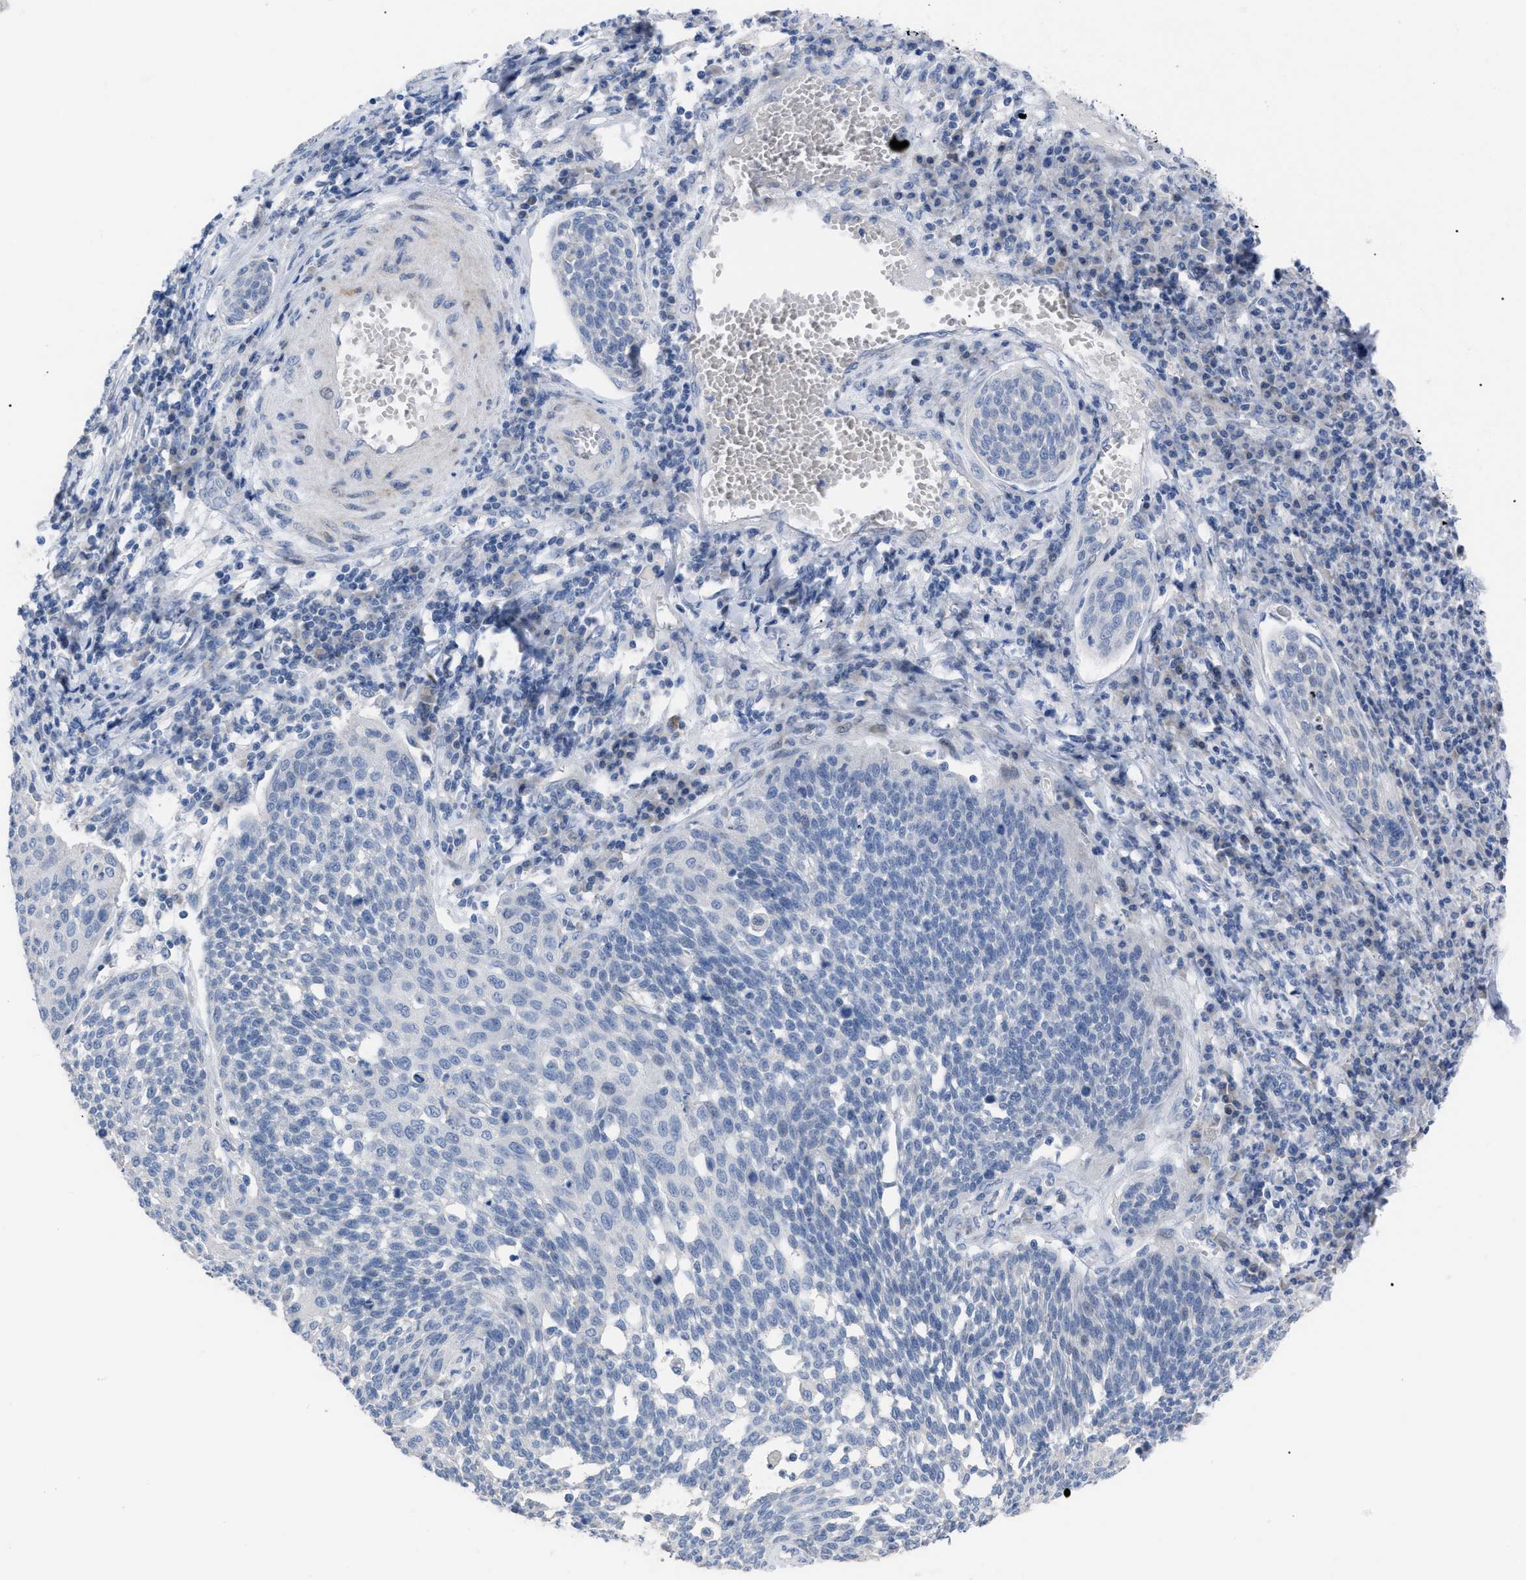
{"staining": {"intensity": "negative", "quantity": "none", "location": "none"}, "tissue": "cervical cancer", "cell_type": "Tumor cells", "image_type": "cancer", "snomed": [{"axis": "morphology", "description": "Squamous cell carcinoma, NOS"}, {"axis": "topography", "description": "Cervix"}], "caption": "Immunohistochemistry (IHC) histopathology image of neoplastic tissue: cervical cancer stained with DAB (3,3'-diaminobenzidine) demonstrates no significant protein positivity in tumor cells.", "gene": "CAV3", "patient": {"sex": "female", "age": 34}}